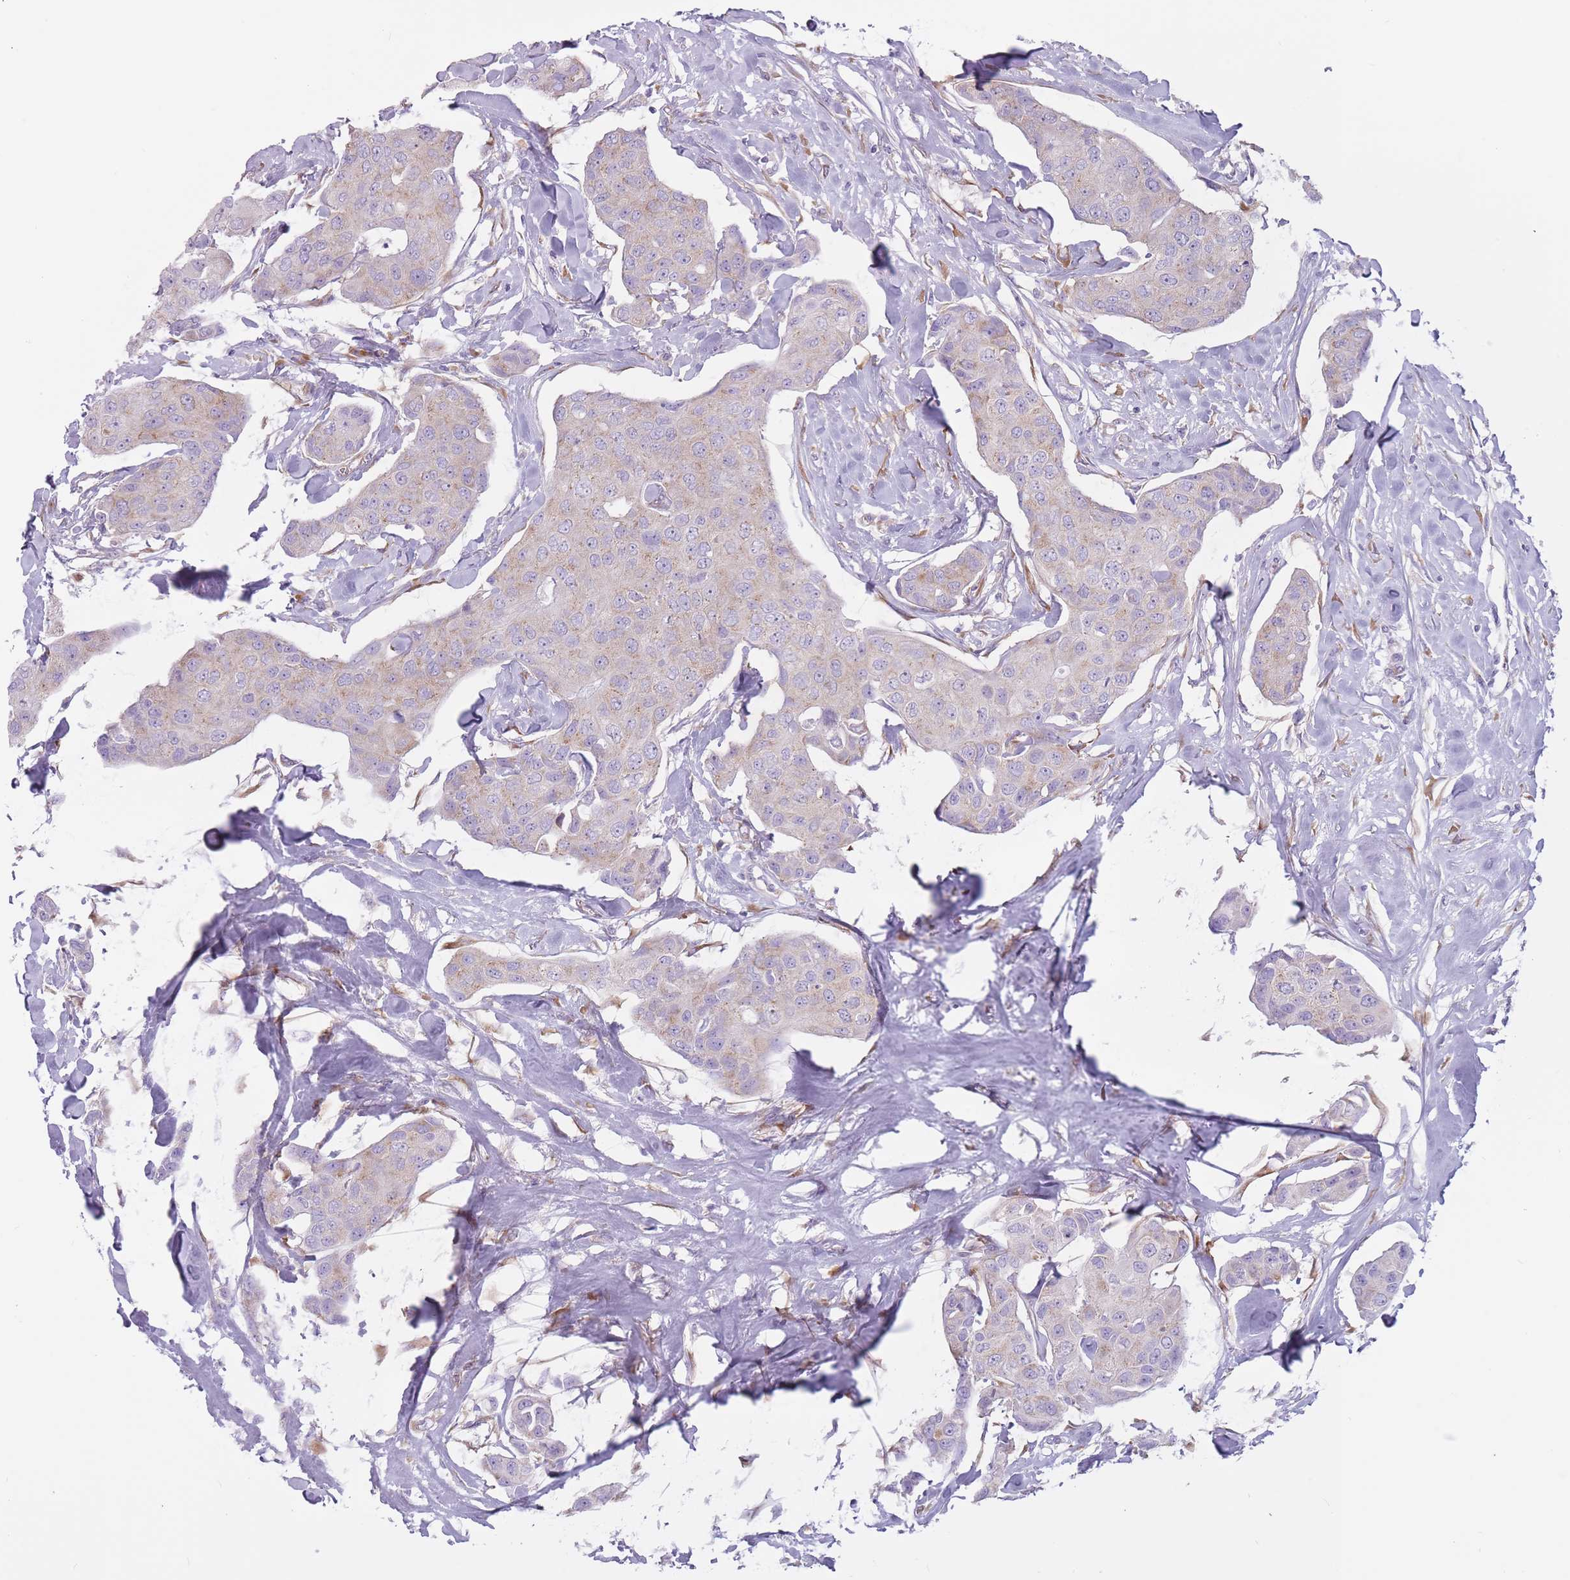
{"staining": {"intensity": "weak", "quantity": "<25%", "location": "cytoplasmic/membranous"}, "tissue": "breast cancer", "cell_type": "Tumor cells", "image_type": "cancer", "snomed": [{"axis": "morphology", "description": "Duct carcinoma"}, {"axis": "topography", "description": "Breast"}, {"axis": "topography", "description": "Lymph node"}], "caption": "Micrograph shows no significant protein expression in tumor cells of breast cancer. (DAB (3,3'-diaminobenzidine) IHC, high magnification).", "gene": "RPL18", "patient": {"sex": "female", "age": 80}}